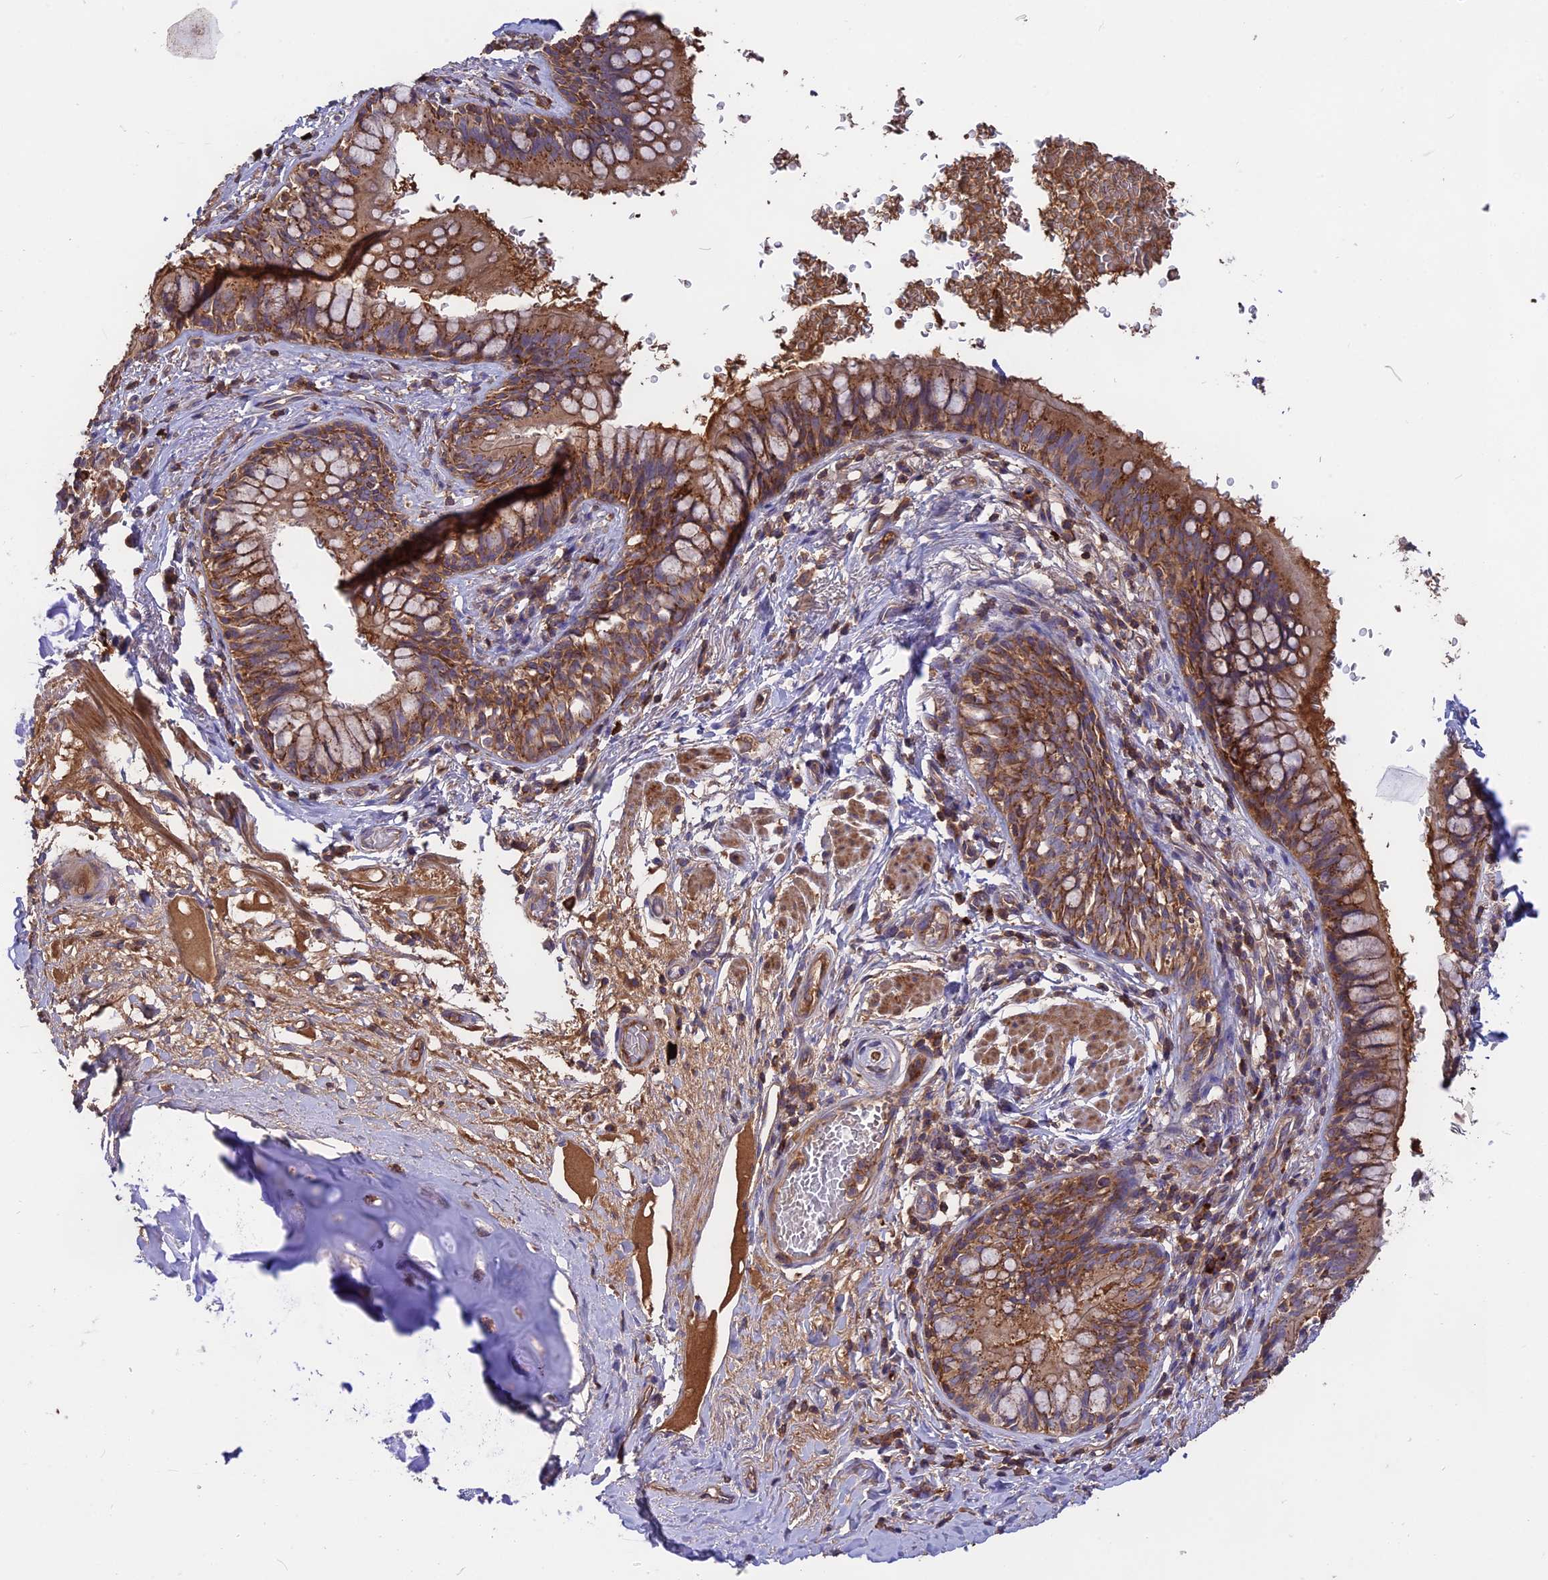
{"staining": {"intensity": "moderate", "quantity": ">75%", "location": "cytoplasmic/membranous"}, "tissue": "bronchus", "cell_type": "Respiratory epithelial cells", "image_type": "normal", "snomed": [{"axis": "morphology", "description": "Normal tissue, NOS"}, {"axis": "topography", "description": "Cartilage tissue"}, {"axis": "topography", "description": "Bronchus"}], "caption": "Approximately >75% of respiratory epithelial cells in benign human bronchus show moderate cytoplasmic/membranous protein staining as visualized by brown immunohistochemical staining.", "gene": "NUDT8", "patient": {"sex": "female", "age": 36}}